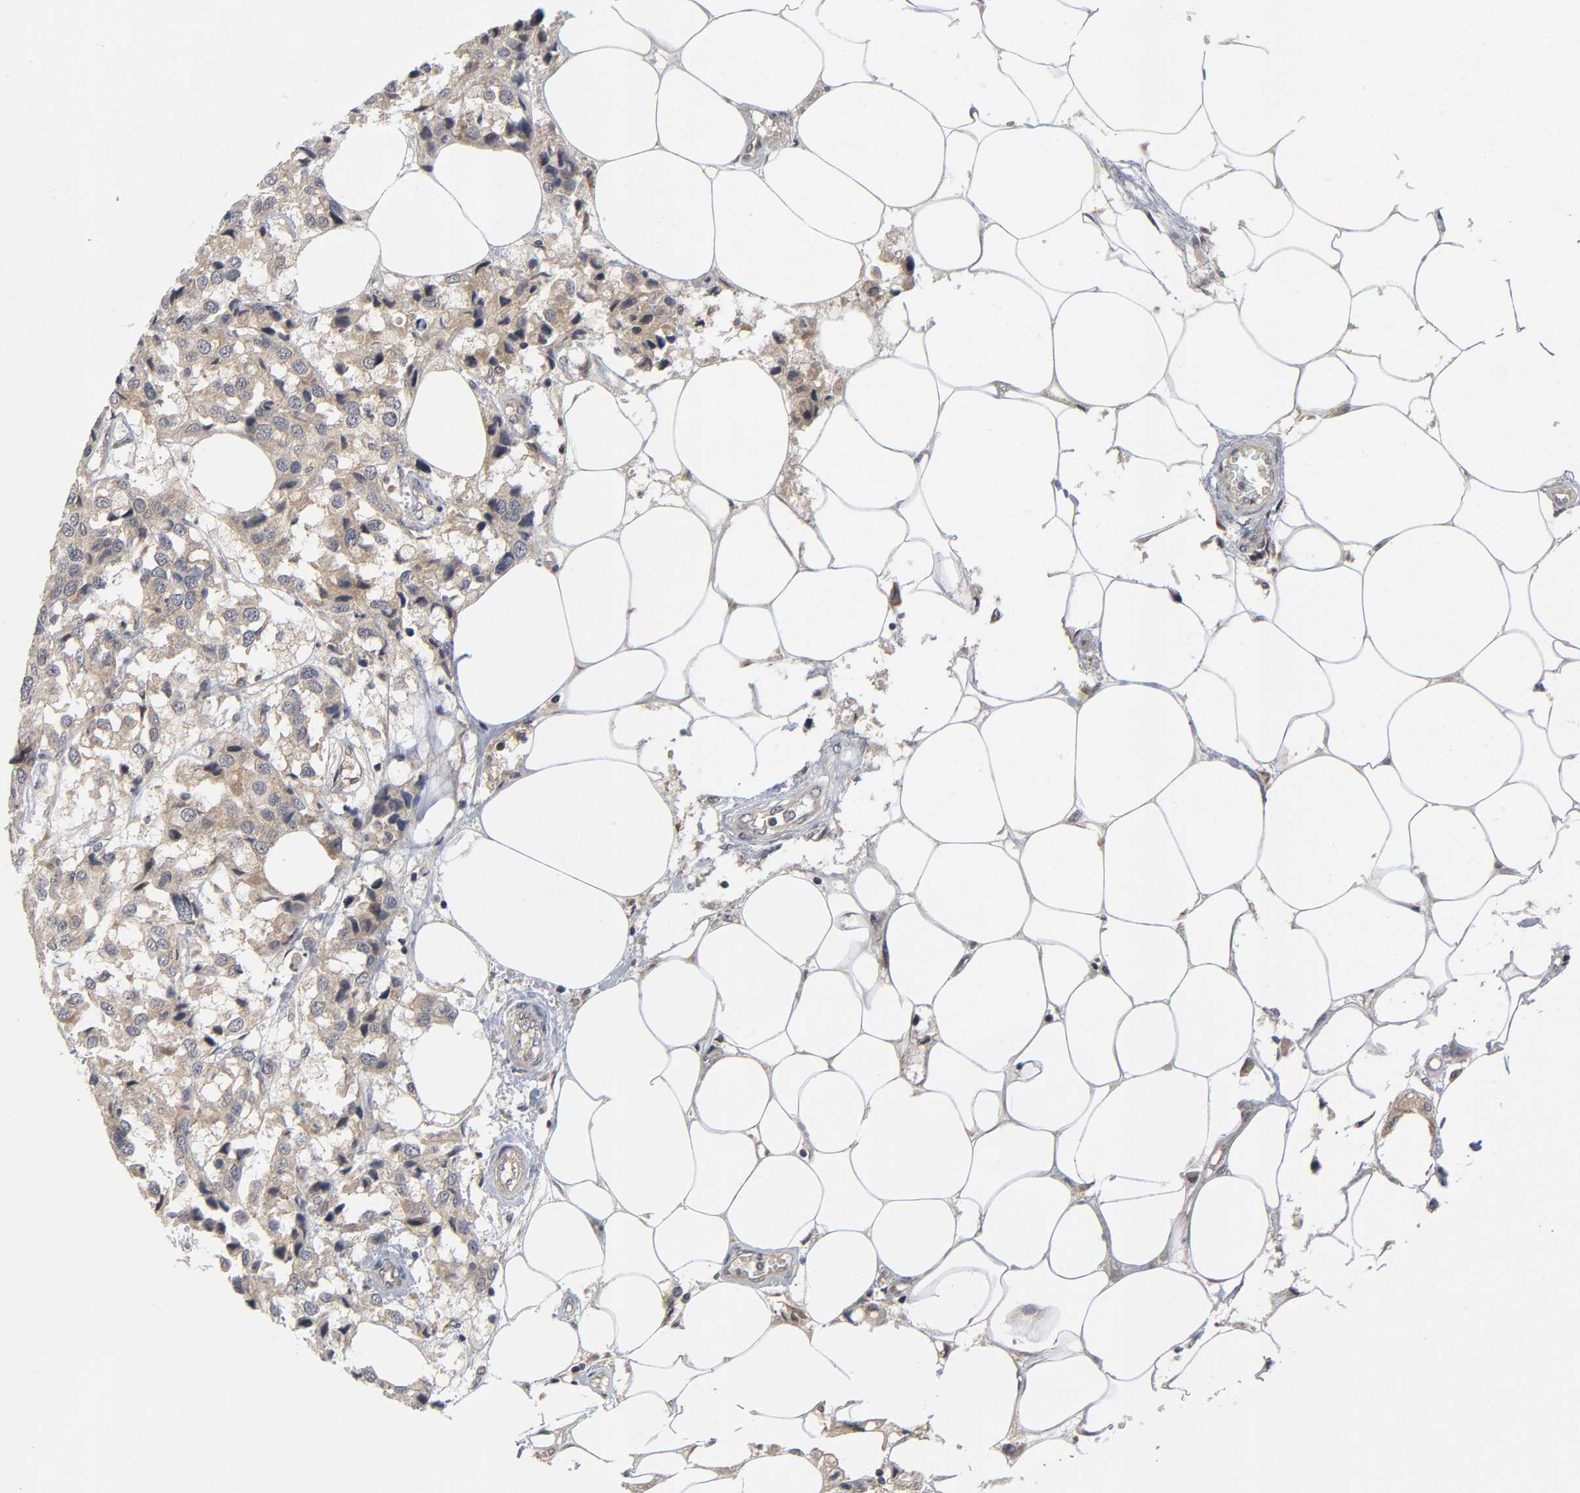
{"staining": {"intensity": "moderate", "quantity": ">75%", "location": "cytoplasmic/membranous"}, "tissue": "breast cancer", "cell_type": "Tumor cells", "image_type": "cancer", "snomed": [{"axis": "morphology", "description": "Duct carcinoma"}, {"axis": "topography", "description": "Breast"}], "caption": "The micrograph reveals immunohistochemical staining of invasive ductal carcinoma (breast). There is moderate cytoplasmic/membranous positivity is appreciated in about >75% of tumor cells.", "gene": "MAPK8", "patient": {"sex": "female", "age": 80}}